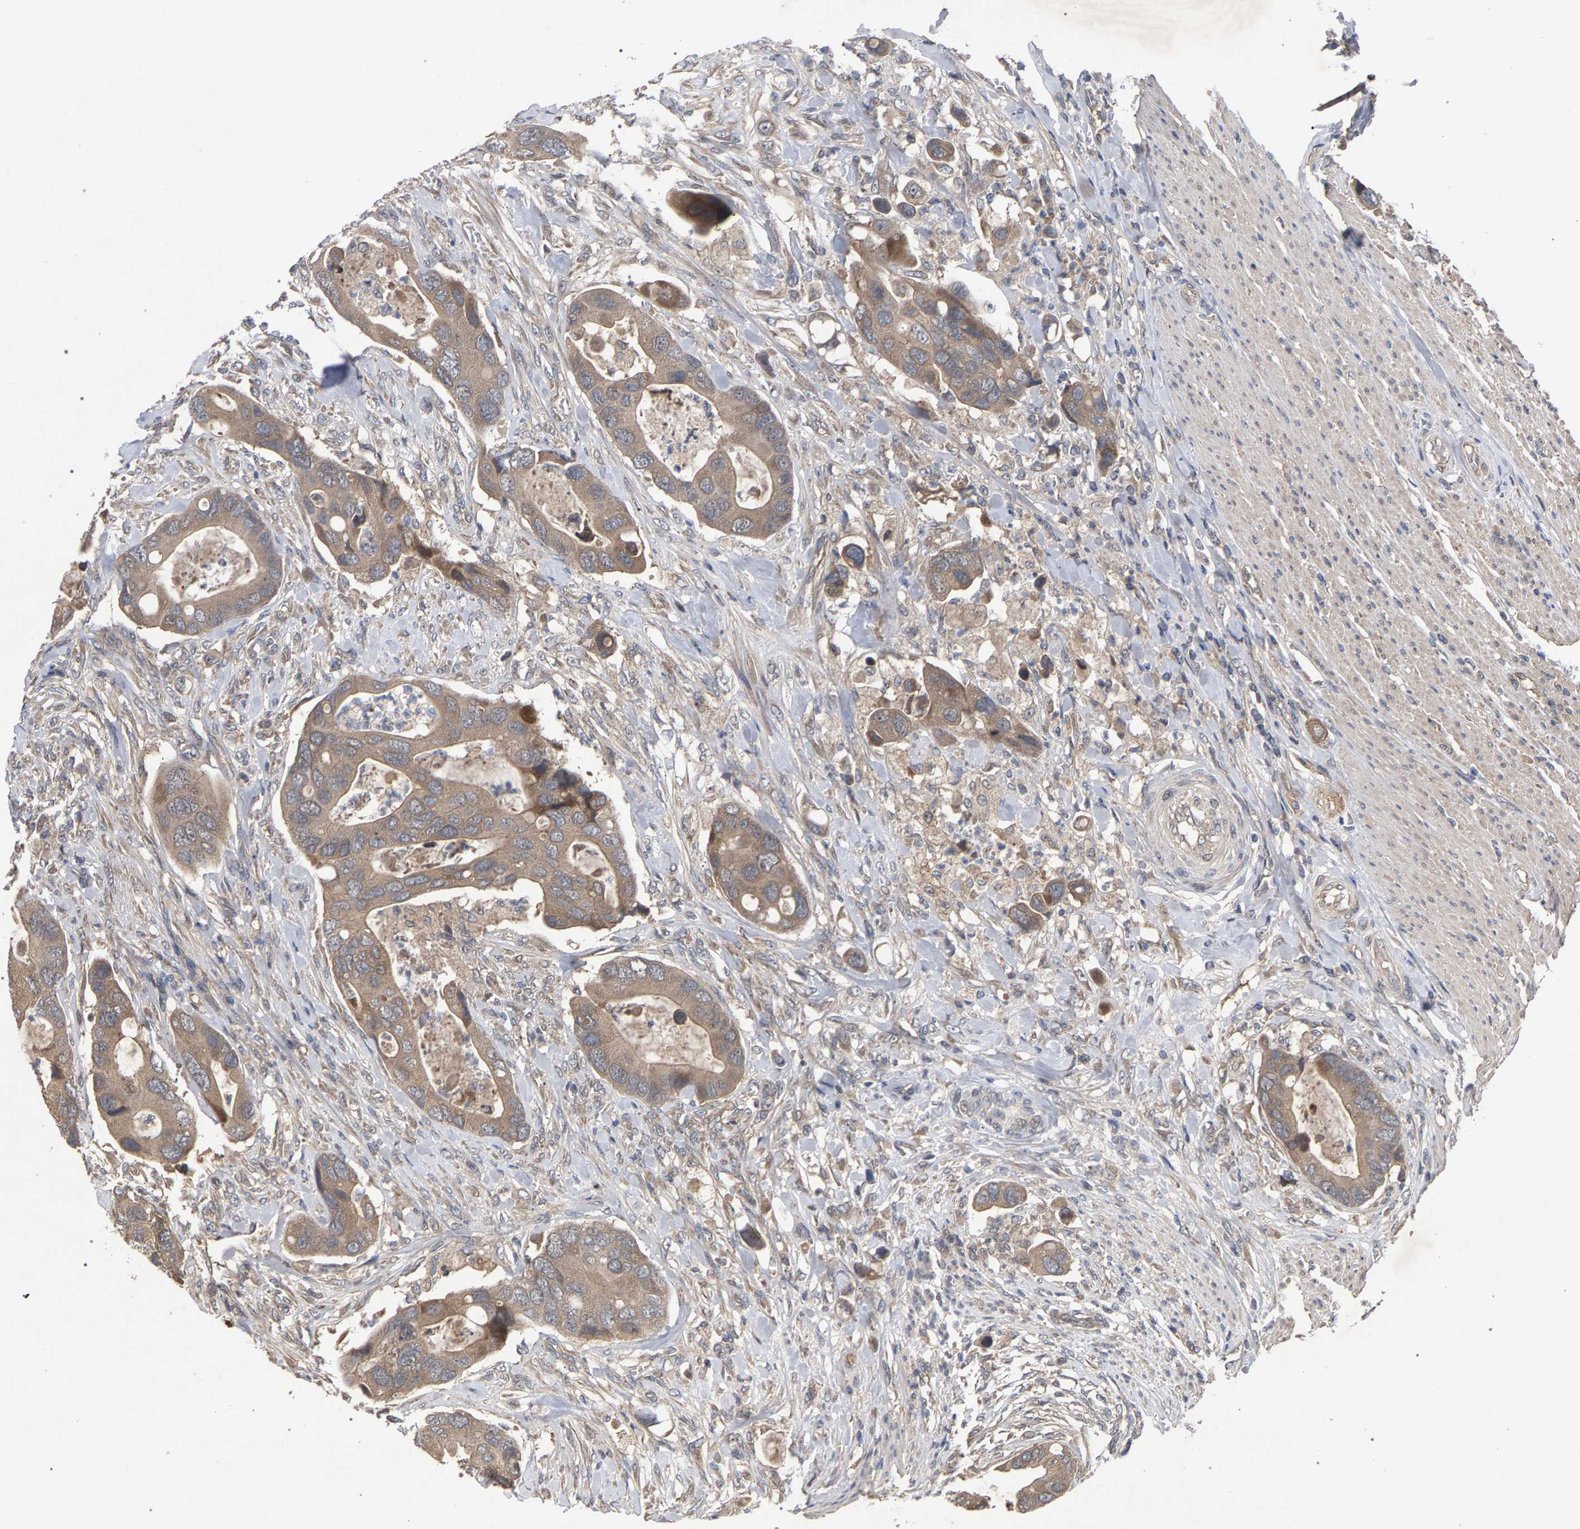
{"staining": {"intensity": "weak", "quantity": ">75%", "location": "cytoplasmic/membranous"}, "tissue": "colorectal cancer", "cell_type": "Tumor cells", "image_type": "cancer", "snomed": [{"axis": "morphology", "description": "Adenocarcinoma, NOS"}, {"axis": "topography", "description": "Rectum"}], "caption": "Tumor cells display weak cytoplasmic/membranous expression in approximately >75% of cells in colorectal adenocarcinoma. (DAB (3,3'-diaminobenzidine) = brown stain, brightfield microscopy at high magnification).", "gene": "SLC4A4", "patient": {"sex": "female", "age": 57}}